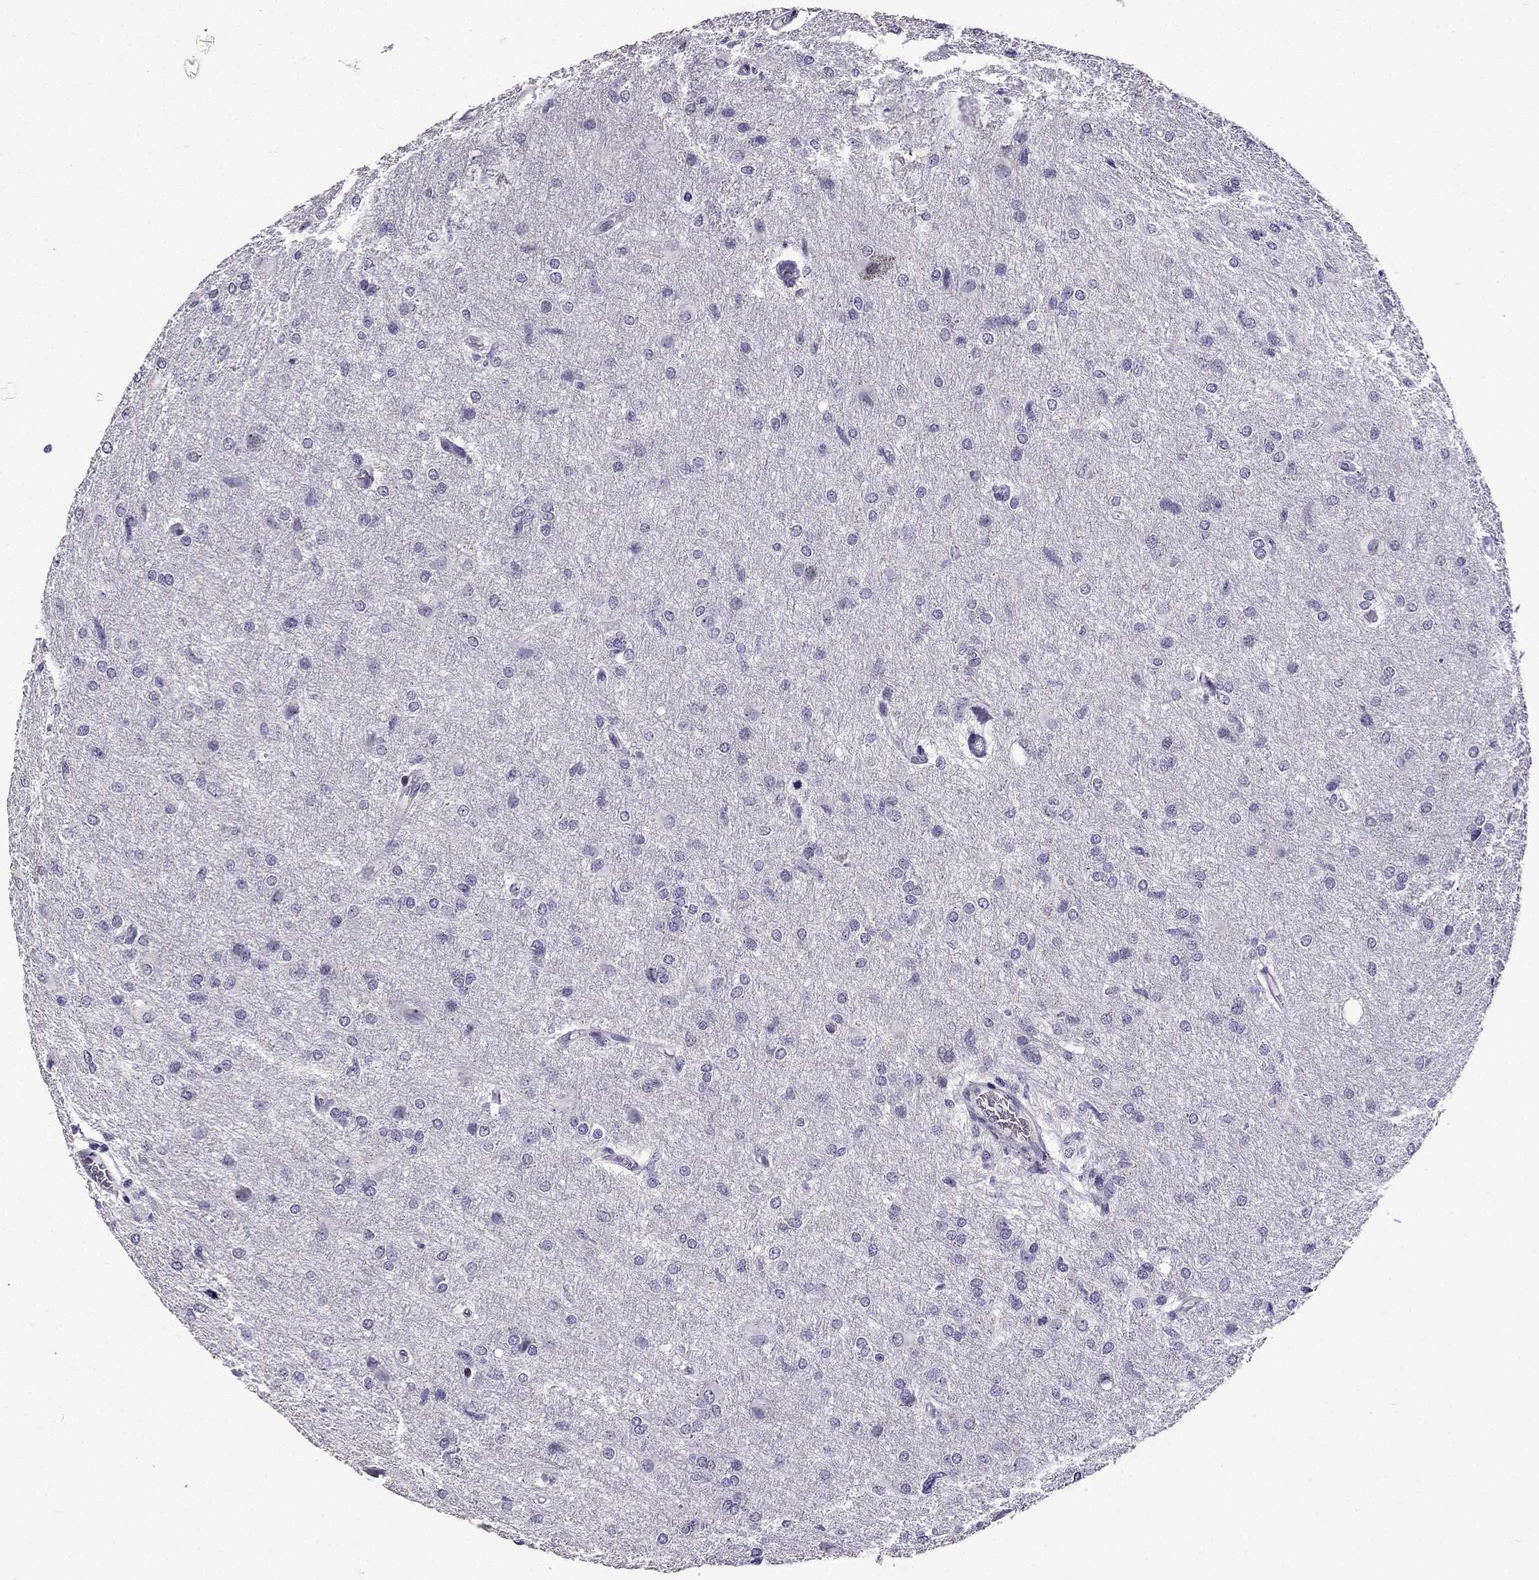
{"staining": {"intensity": "negative", "quantity": "none", "location": "none"}, "tissue": "glioma", "cell_type": "Tumor cells", "image_type": "cancer", "snomed": [{"axis": "morphology", "description": "Glioma, malignant, High grade"}, {"axis": "topography", "description": "Brain"}], "caption": "Protein analysis of glioma reveals no significant expression in tumor cells.", "gene": "TTN", "patient": {"sex": "male", "age": 68}}